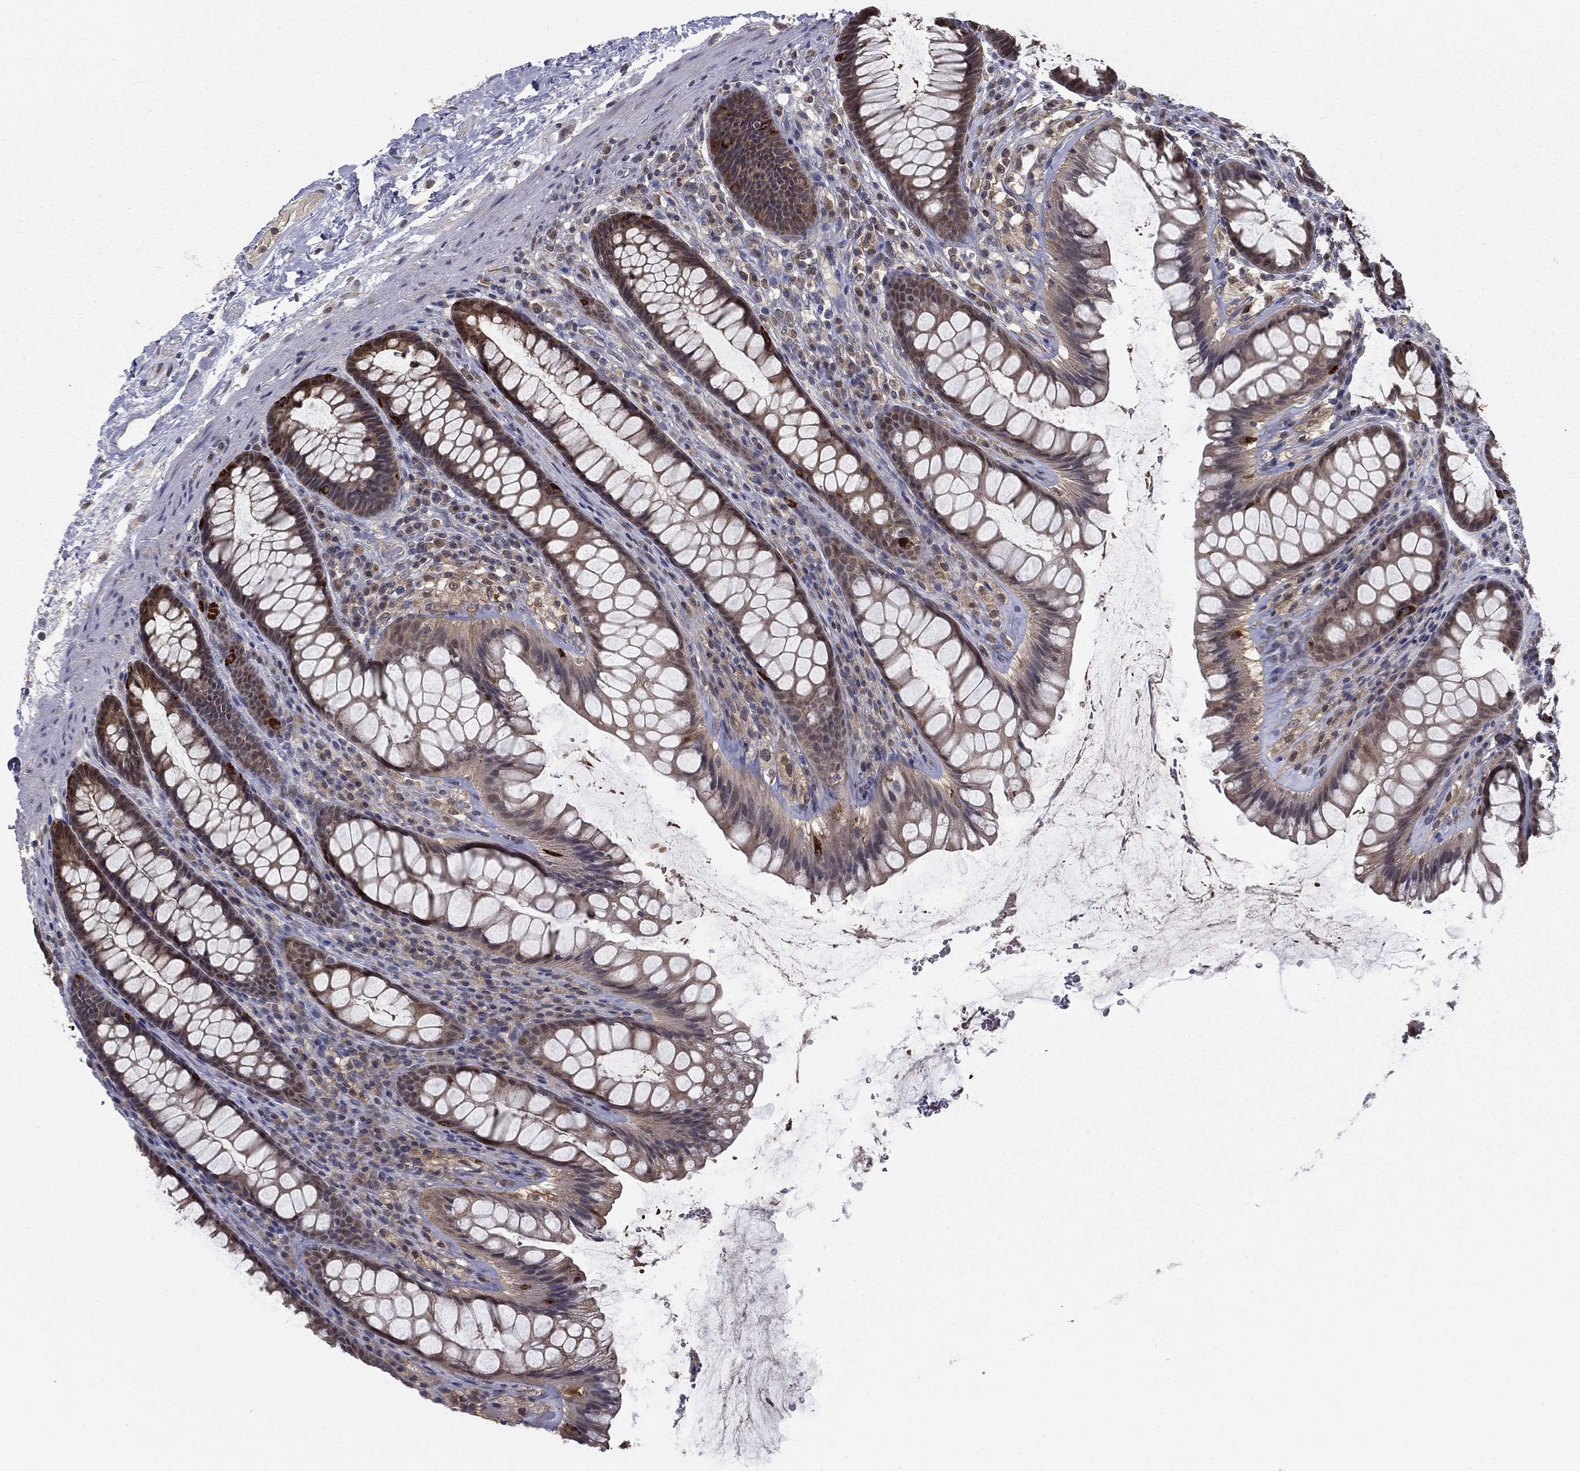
{"staining": {"intensity": "moderate", "quantity": "<25%", "location": "cytoplasmic/membranous"}, "tissue": "rectum", "cell_type": "Glandular cells", "image_type": "normal", "snomed": [{"axis": "morphology", "description": "Normal tissue, NOS"}, {"axis": "topography", "description": "Rectum"}], "caption": "A brown stain shows moderate cytoplasmic/membranous positivity of a protein in glandular cells of unremarkable rectum. (DAB (3,3'-diaminobenzidine) = brown stain, brightfield microscopy at high magnification).", "gene": "NIT2", "patient": {"sex": "male", "age": 72}}